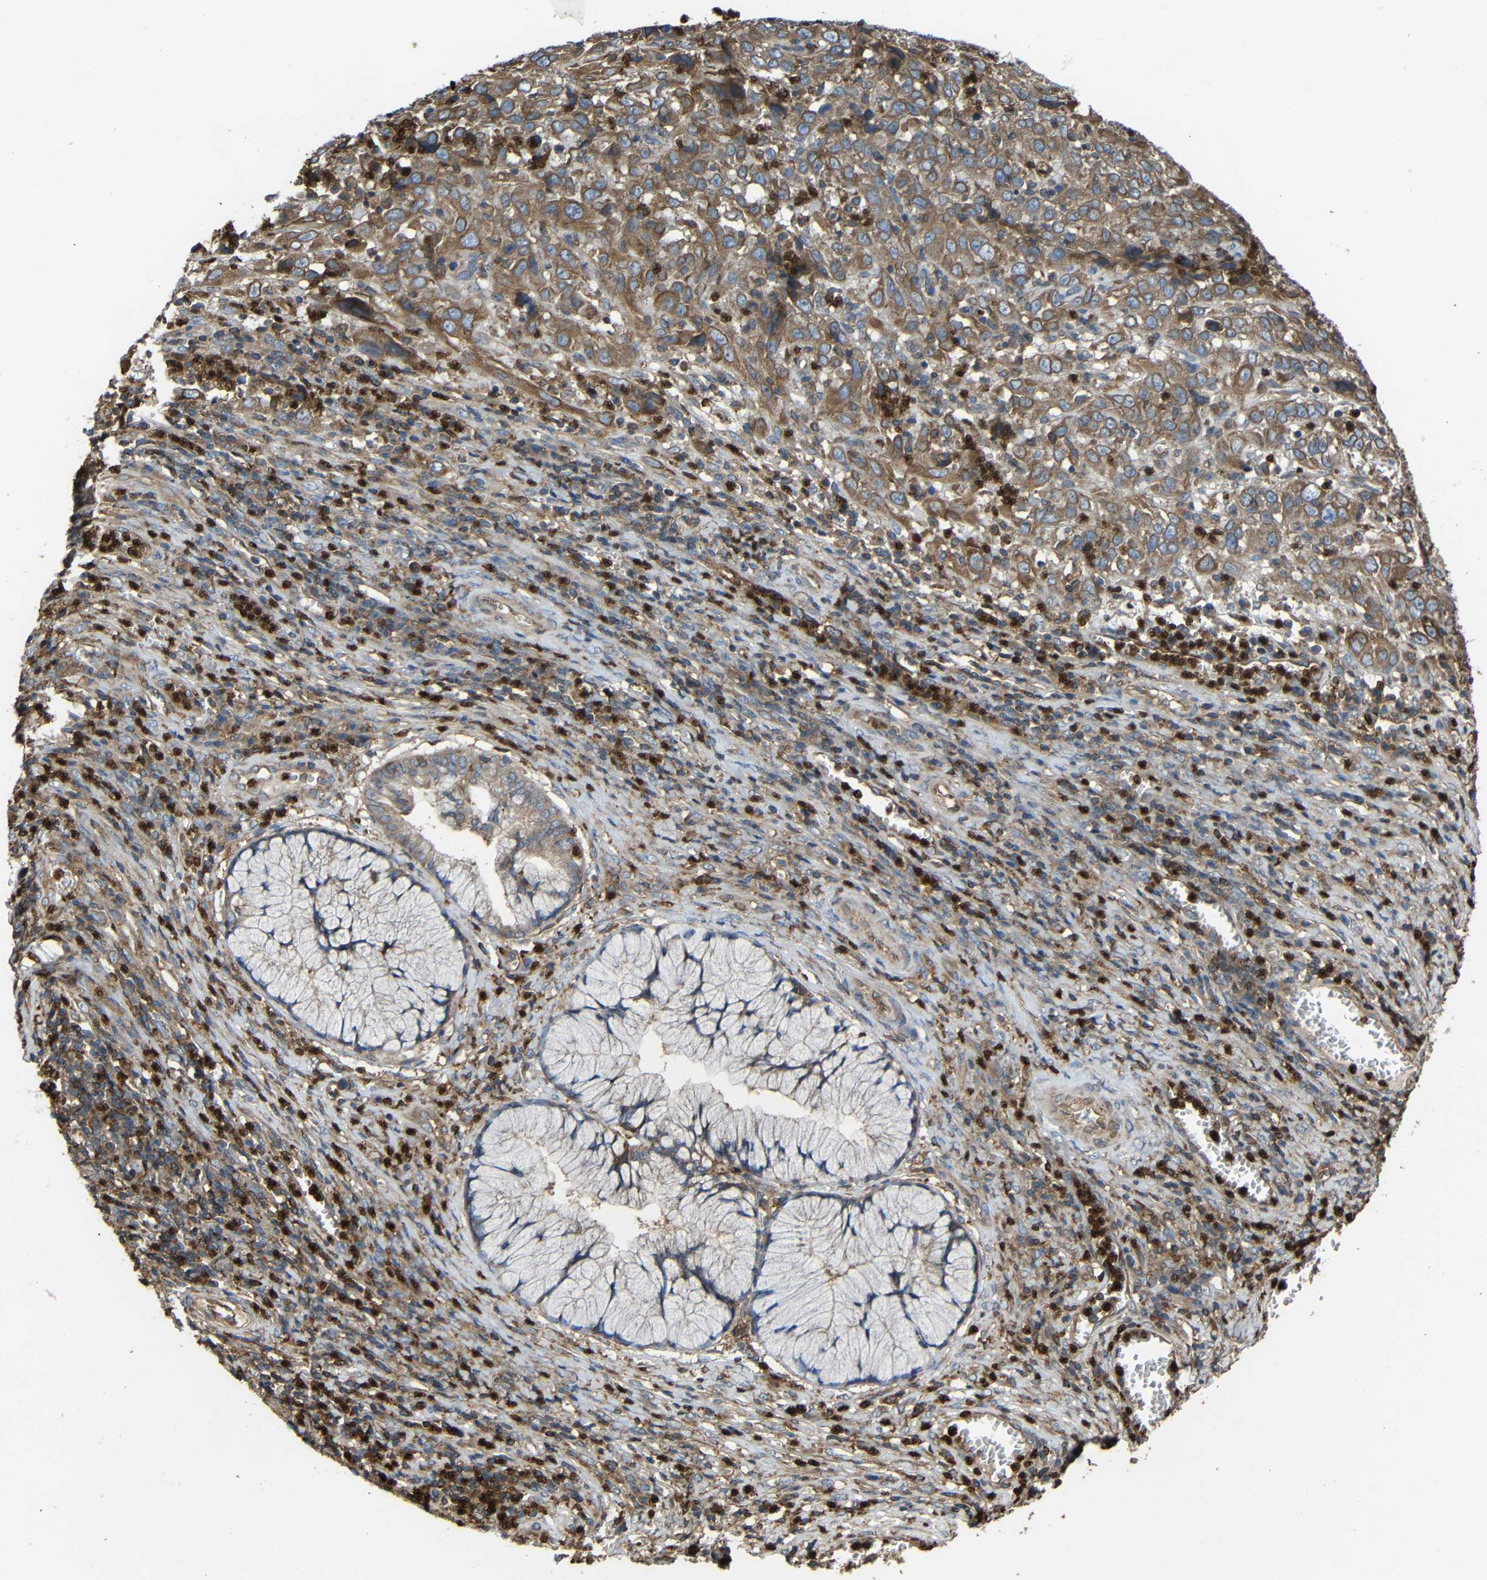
{"staining": {"intensity": "moderate", "quantity": ">75%", "location": "cytoplasmic/membranous"}, "tissue": "cervical cancer", "cell_type": "Tumor cells", "image_type": "cancer", "snomed": [{"axis": "morphology", "description": "Squamous cell carcinoma, NOS"}, {"axis": "topography", "description": "Cervix"}], "caption": "The immunohistochemical stain shows moderate cytoplasmic/membranous positivity in tumor cells of squamous cell carcinoma (cervical) tissue. (Stains: DAB in brown, nuclei in blue, Microscopy: brightfield microscopy at high magnification).", "gene": "TREM2", "patient": {"sex": "female", "age": 32}}